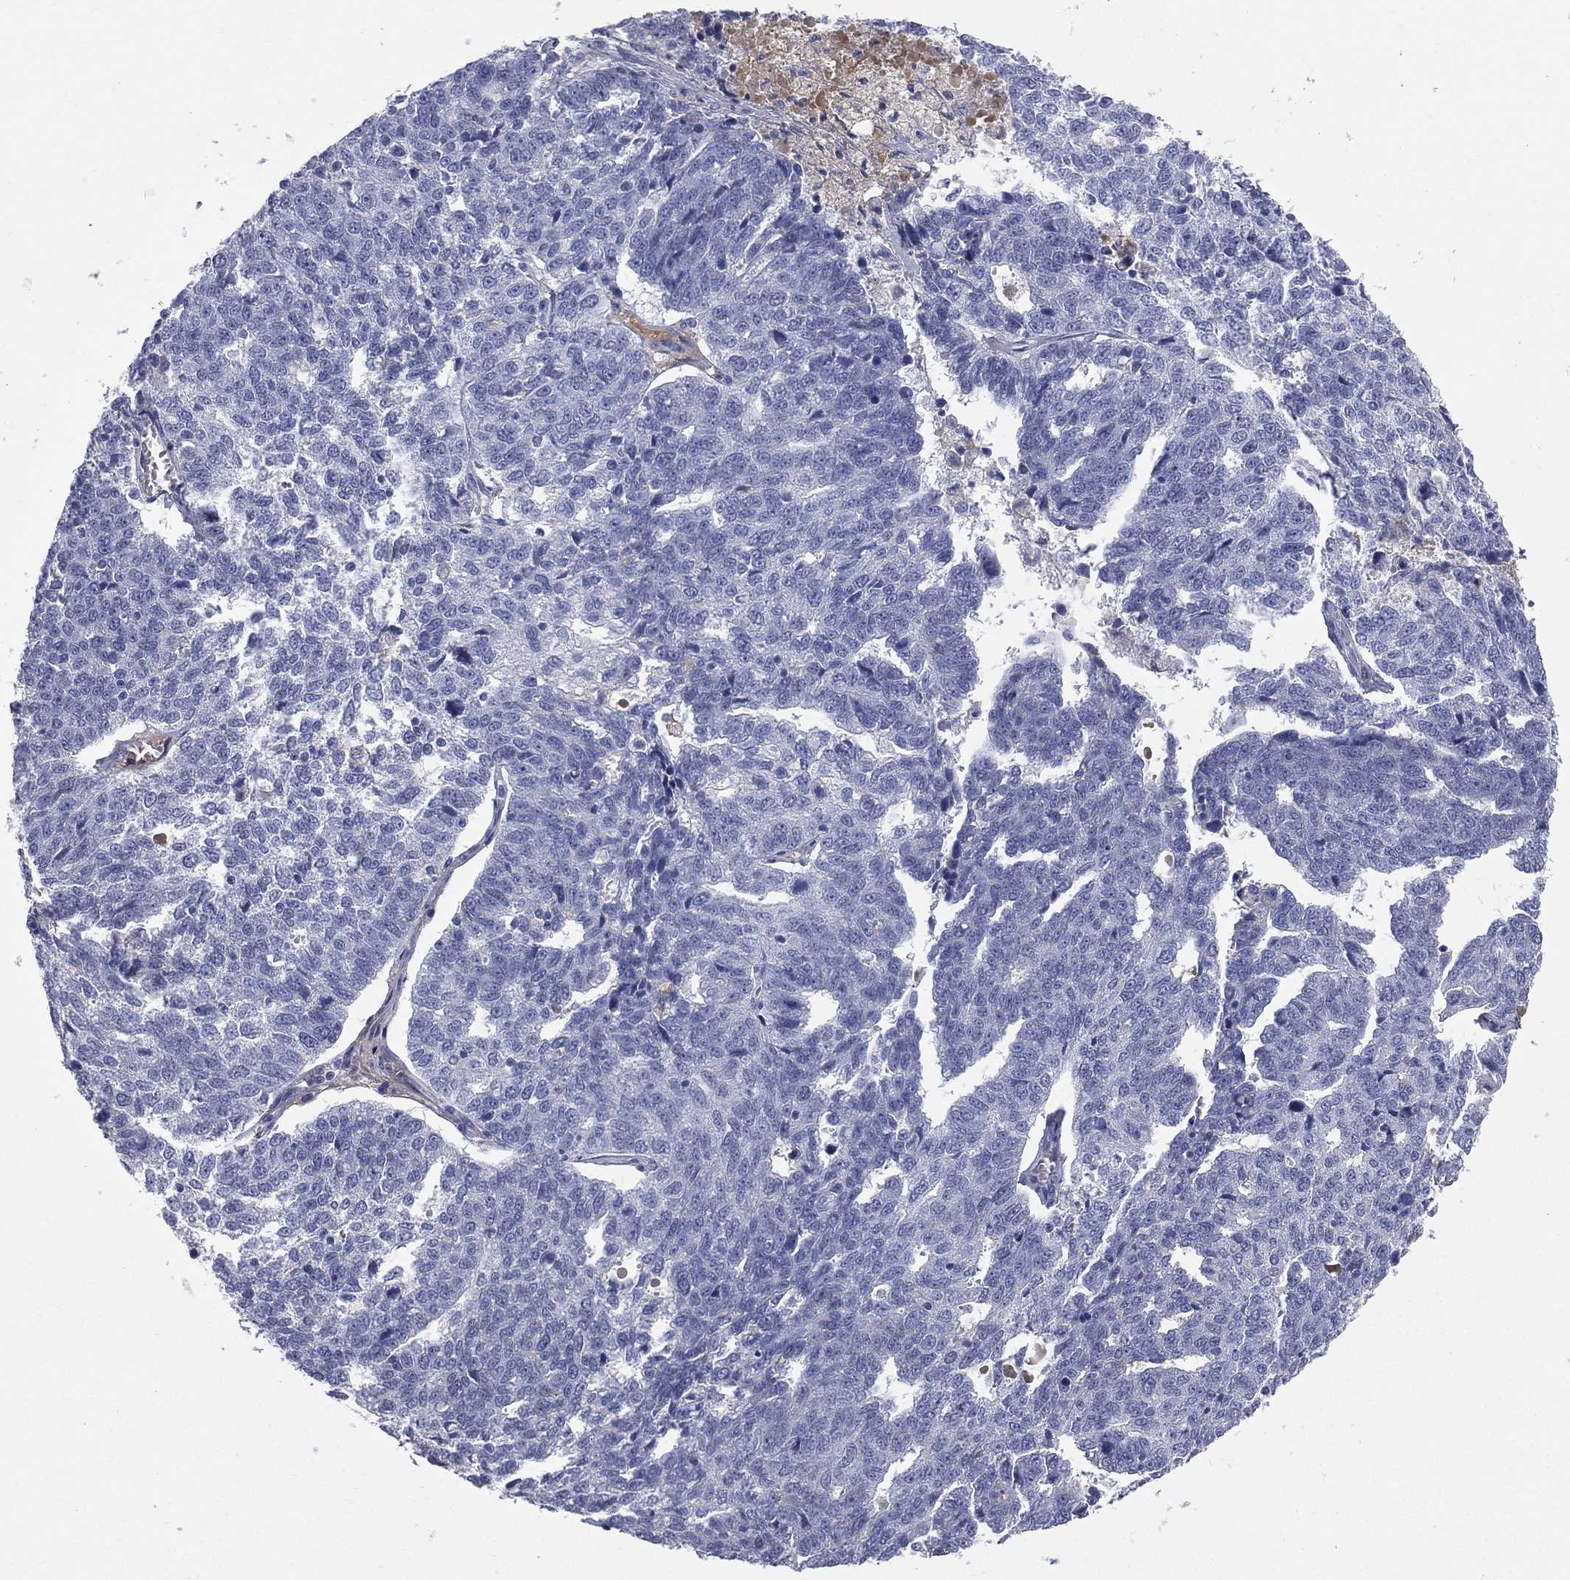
{"staining": {"intensity": "negative", "quantity": "none", "location": "none"}, "tissue": "ovarian cancer", "cell_type": "Tumor cells", "image_type": "cancer", "snomed": [{"axis": "morphology", "description": "Cystadenocarcinoma, serous, NOS"}, {"axis": "topography", "description": "Ovary"}], "caption": "Tumor cells are negative for brown protein staining in ovarian cancer. The staining is performed using DAB brown chromogen with nuclei counter-stained in using hematoxylin.", "gene": "HP", "patient": {"sex": "female", "age": 71}}